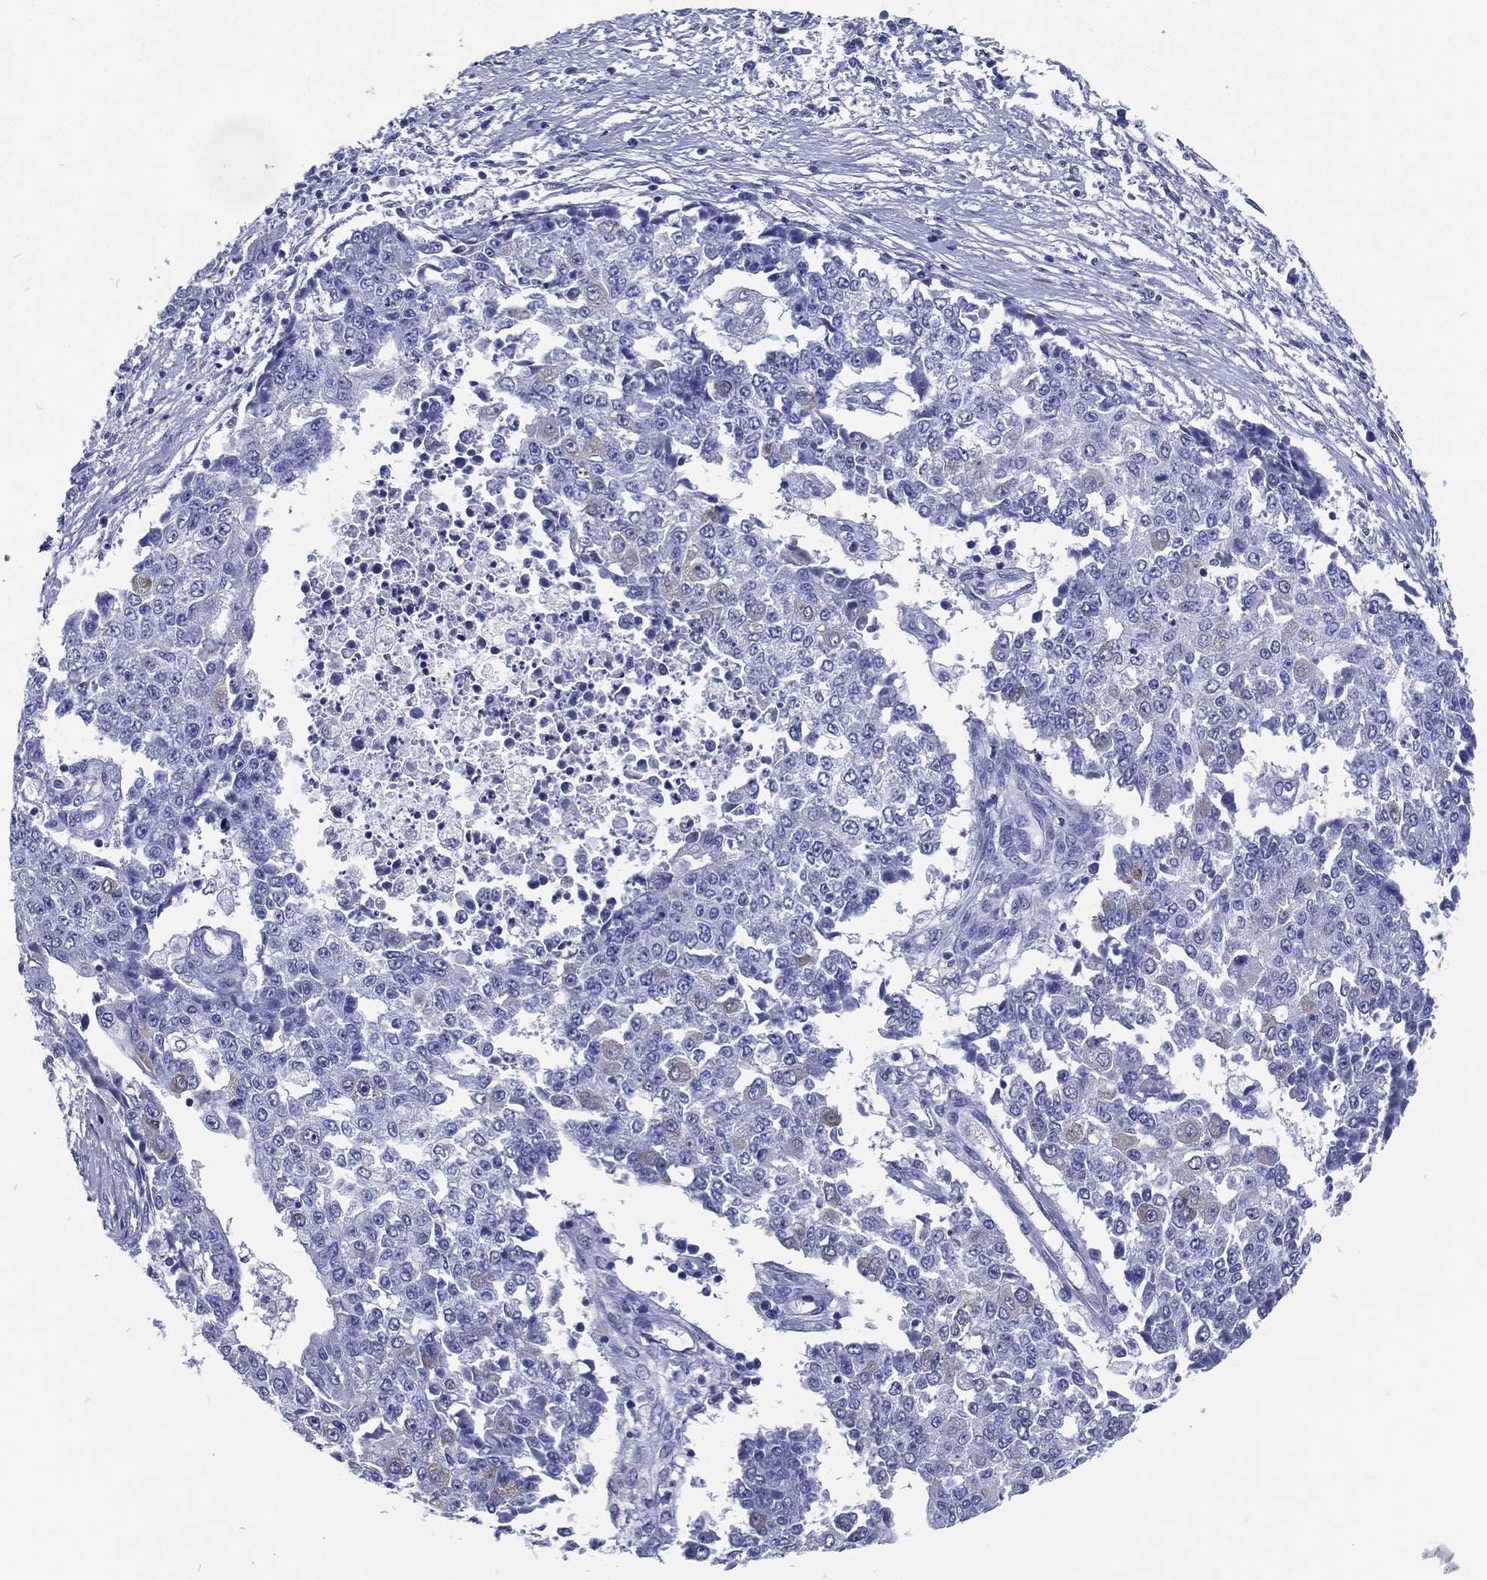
{"staining": {"intensity": "weak", "quantity": "<25%", "location": "cytoplasmic/membranous"}, "tissue": "ovarian cancer", "cell_type": "Tumor cells", "image_type": "cancer", "snomed": [{"axis": "morphology", "description": "Carcinoma, endometroid"}, {"axis": "topography", "description": "Ovary"}], "caption": "Tumor cells show no significant staining in endometroid carcinoma (ovarian).", "gene": "RSPH4A", "patient": {"sex": "female", "age": 42}}